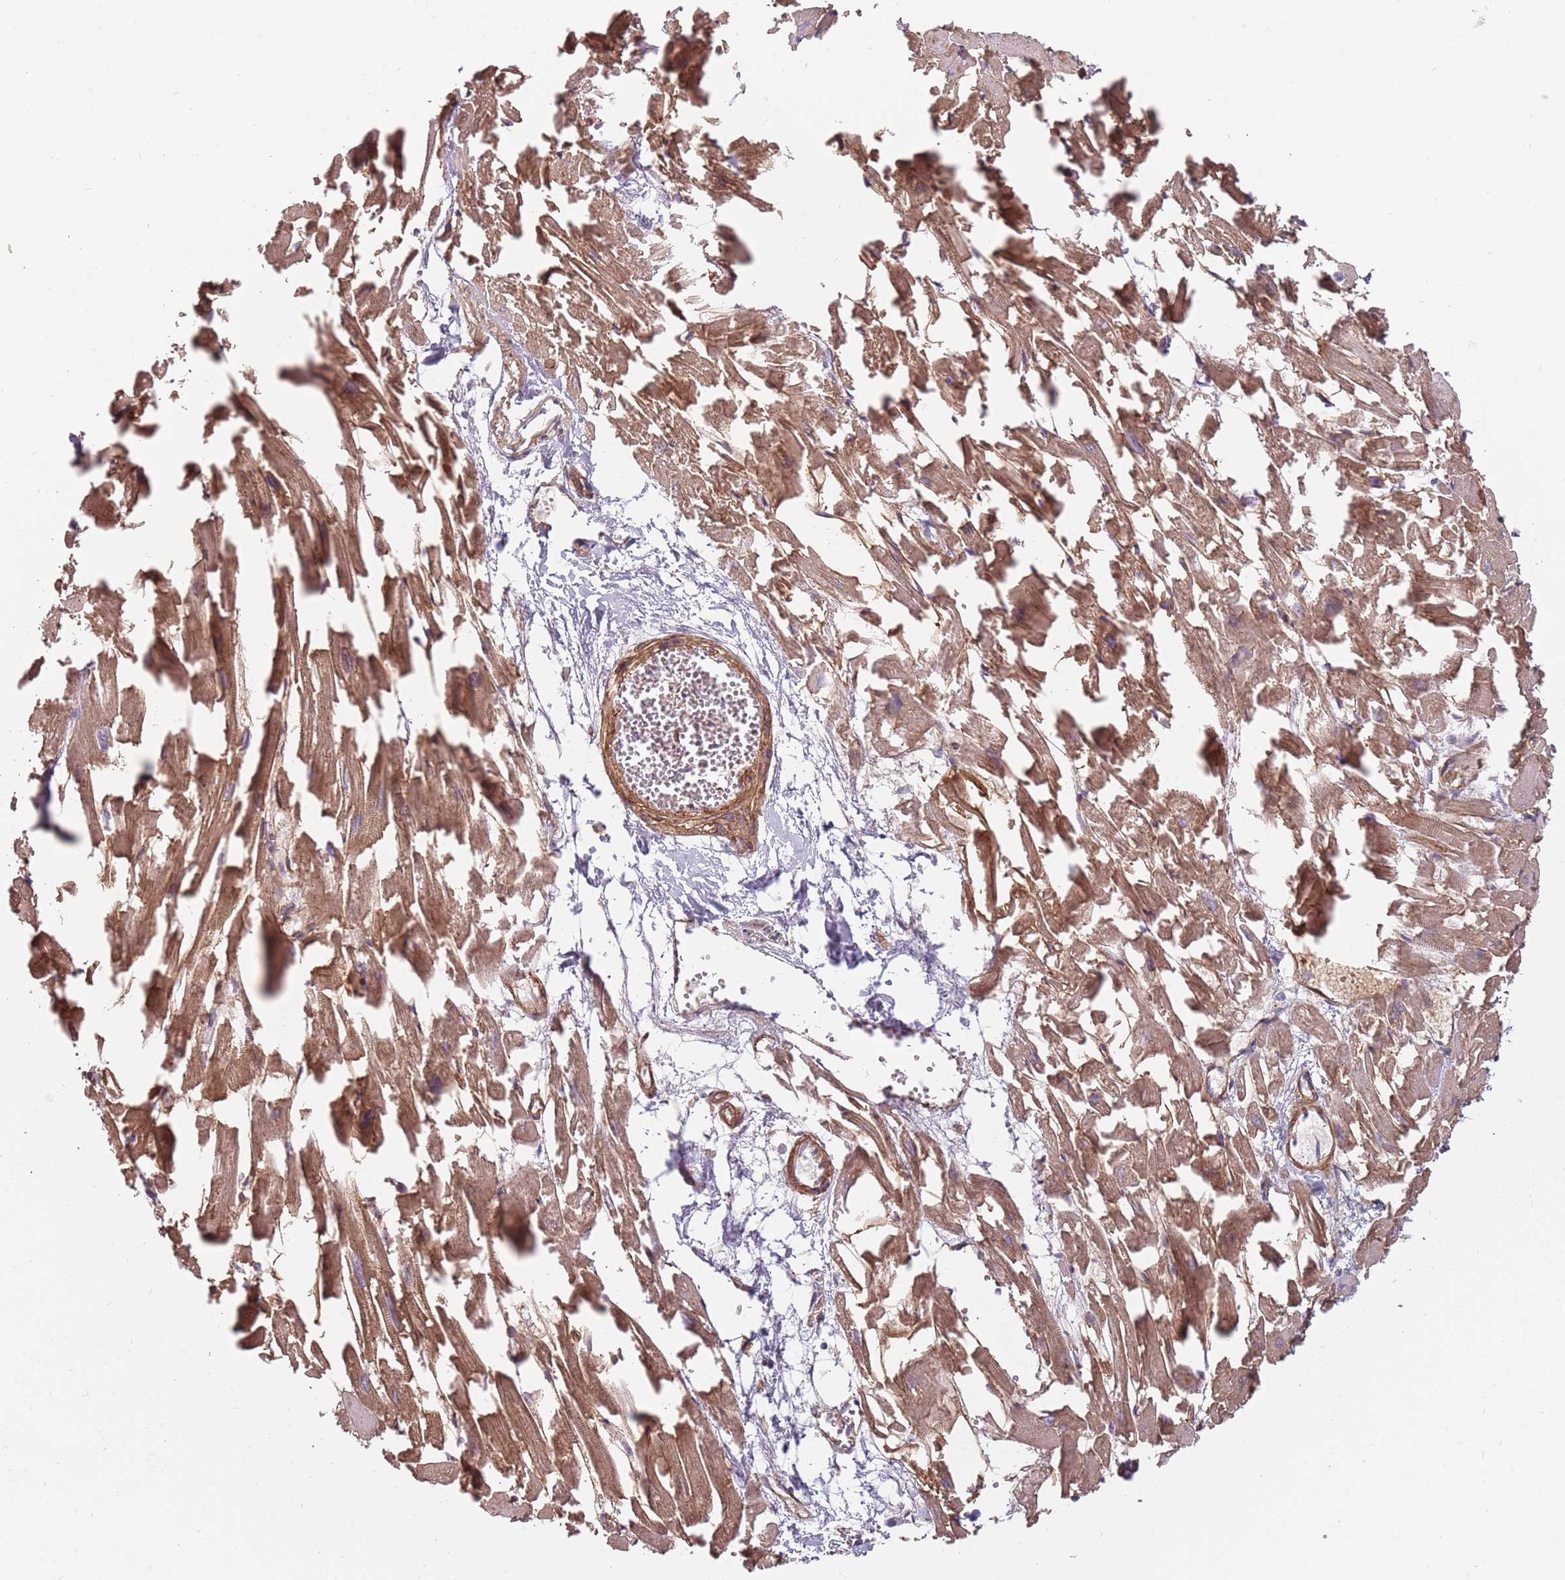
{"staining": {"intensity": "strong", "quantity": ">75%", "location": "cytoplasmic/membranous"}, "tissue": "heart muscle", "cell_type": "Cardiomyocytes", "image_type": "normal", "snomed": [{"axis": "morphology", "description": "Normal tissue, NOS"}, {"axis": "topography", "description": "Heart"}], "caption": "Heart muscle stained with IHC exhibits strong cytoplasmic/membranous positivity in about >75% of cardiomyocytes. Using DAB (brown) and hematoxylin (blue) stains, captured at high magnification using brightfield microscopy.", "gene": "SPDL1", "patient": {"sex": "female", "age": 64}}